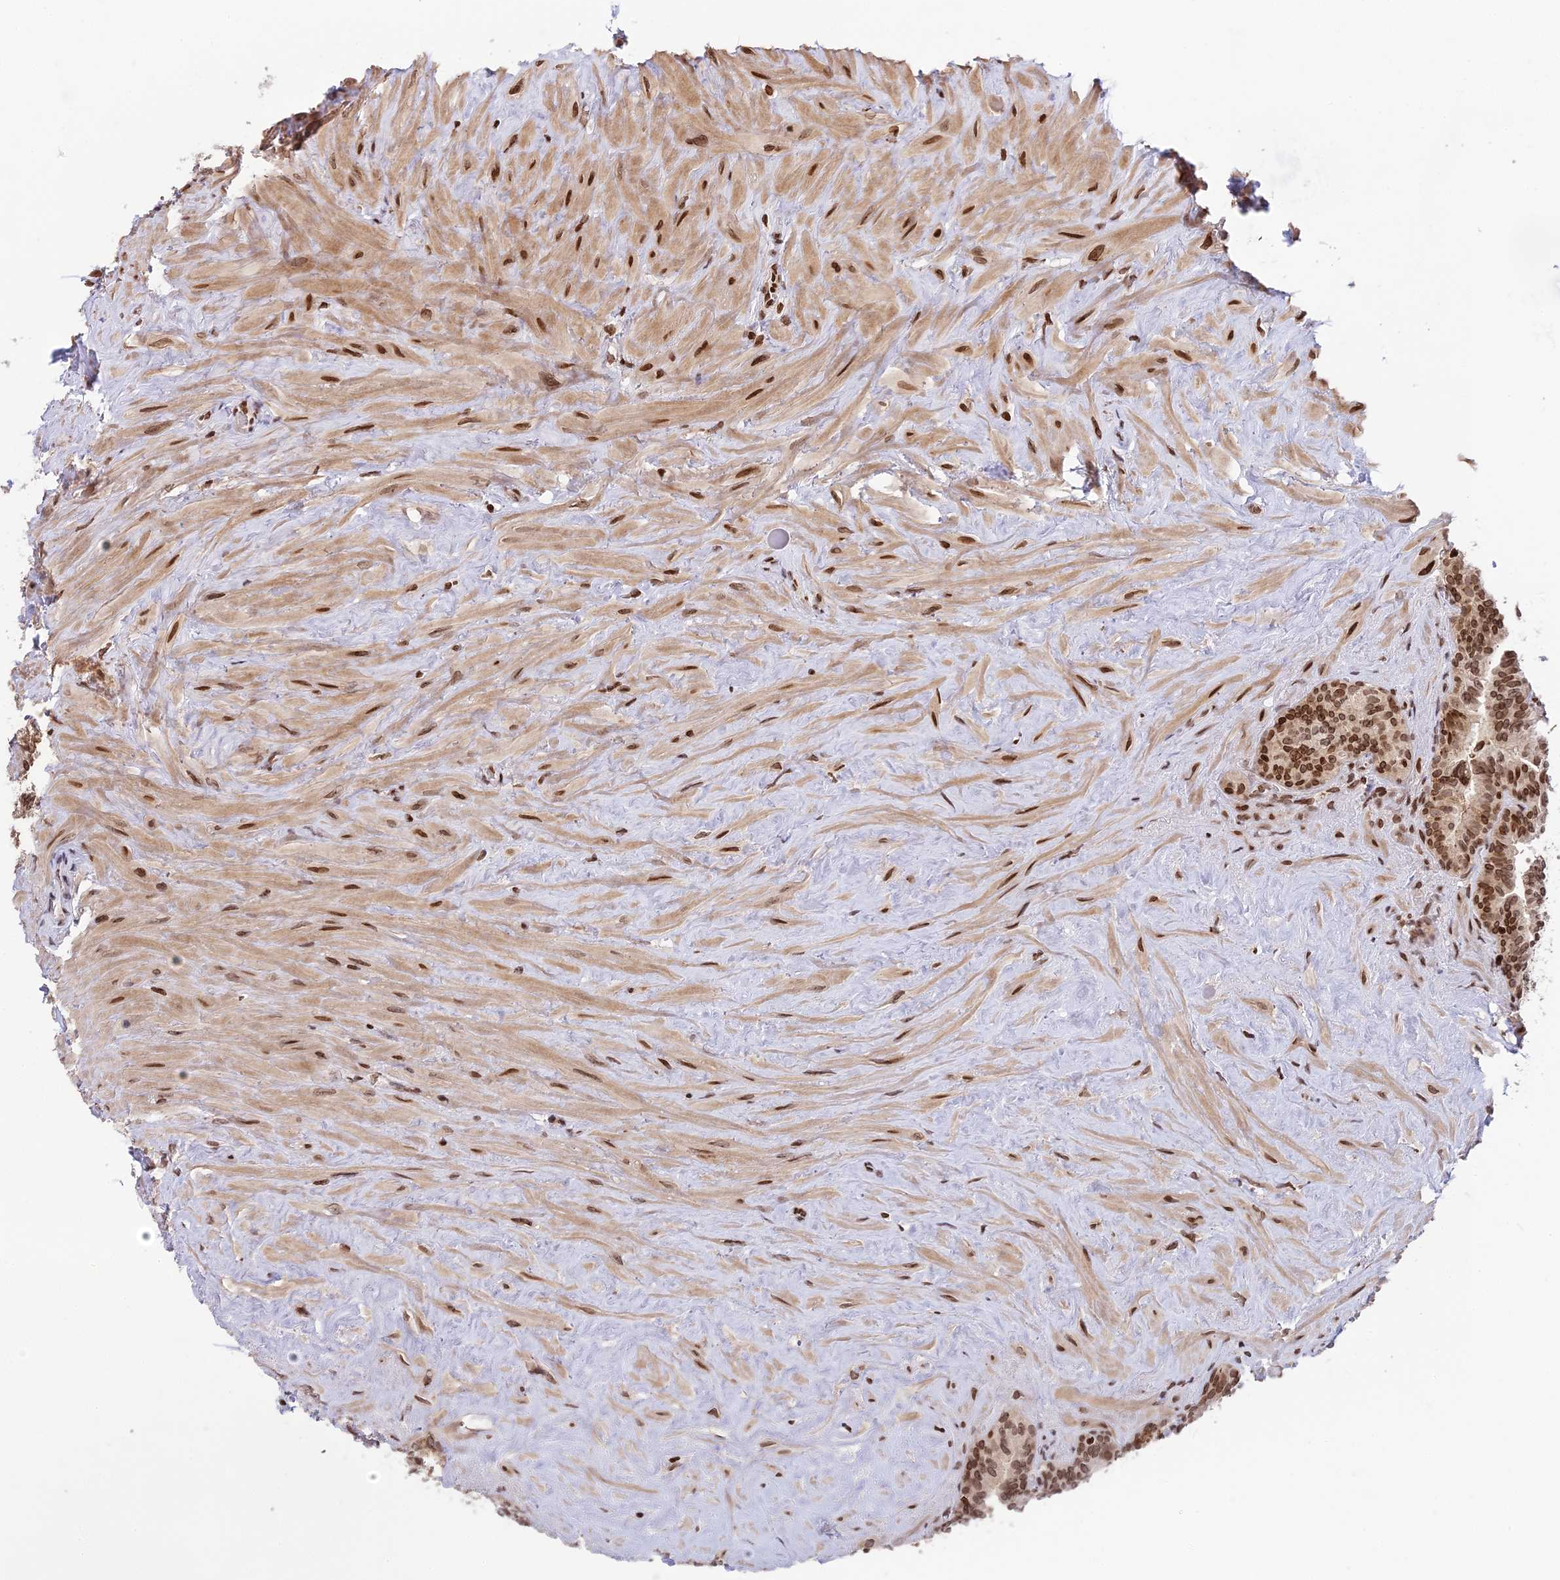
{"staining": {"intensity": "moderate", "quantity": ">75%", "location": "nuclear"}, "tissue": "seminal vesicle", "cell_type": "Glandular cells", "image_type": "normal", "snomed": [{"axis": "morphology", "description": "Normal tissue, NOS"}, {"axis": "topography", "description": "Seminal veicle"}], "caption": "Normal seminal vesicle displays moderate nuclear positivity in approximately >75% of glandular cells, visualized by immunohistochemistry. (brown staining indicates protein expression, while blue staining denotes nuclei).", "gene": "TET2", "patient": {"sex": "male", "age": 68}}